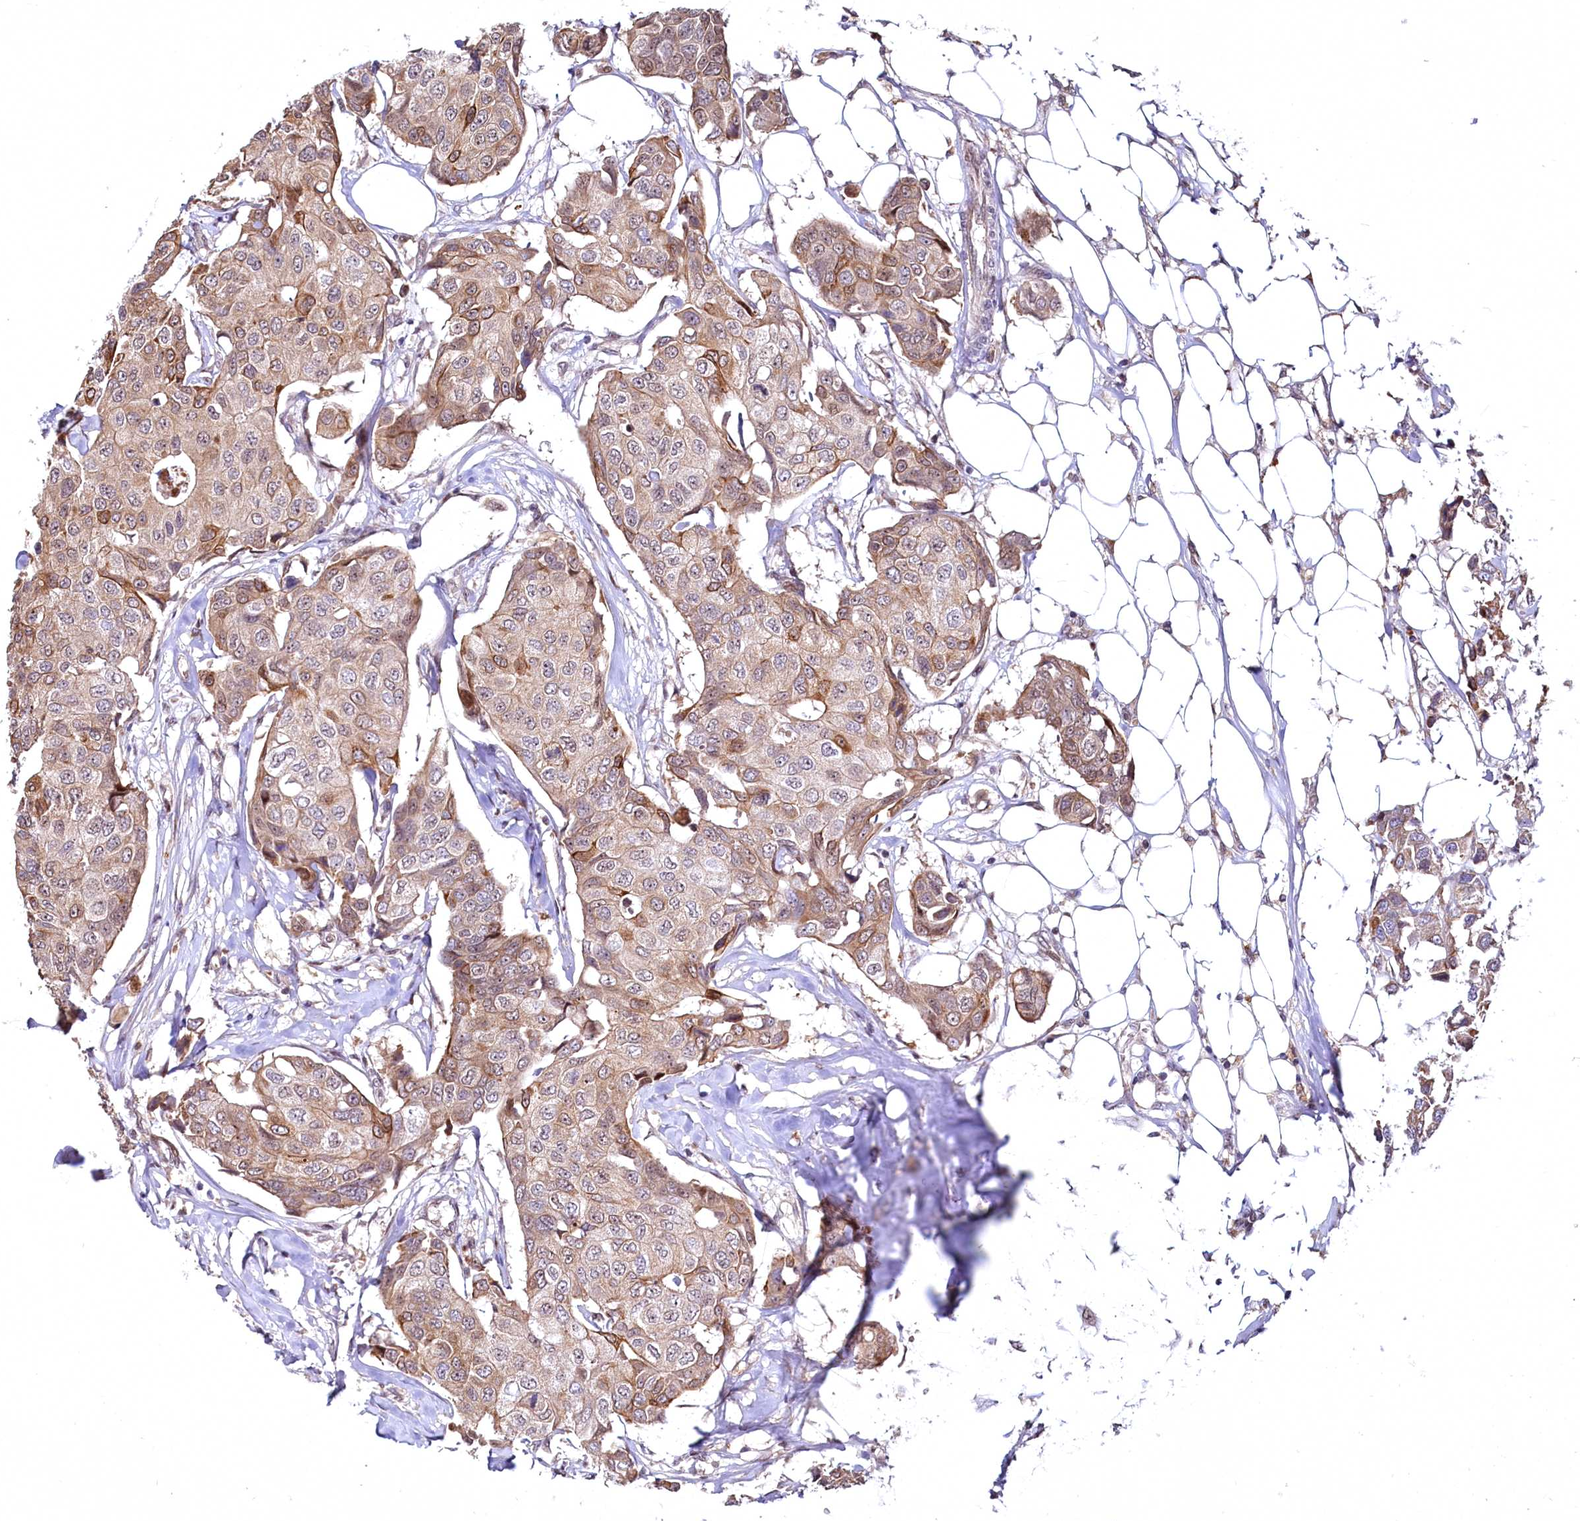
{"staining": {"intensity": "moderate", "quantity": ">75%", "location": "cytoplasmic/membranous"}, "tissue": "breast cancer", "cell_type": "Tumor cells", "image_type": "cancer", "snomed": [{"axis": "morphology", "description": "Duct carcinoma"}, {"axis": "topography", "description": "Breast"}], "caption": "IHC of breast cancer (infiltrating ductal carcinoma) exhibits medium levels of moderate cytoplasmic/membranous expression in about >75% of tumor cells.", "gene": "N4BP2L1", "patient": {"sex": "female", "age": 80}}